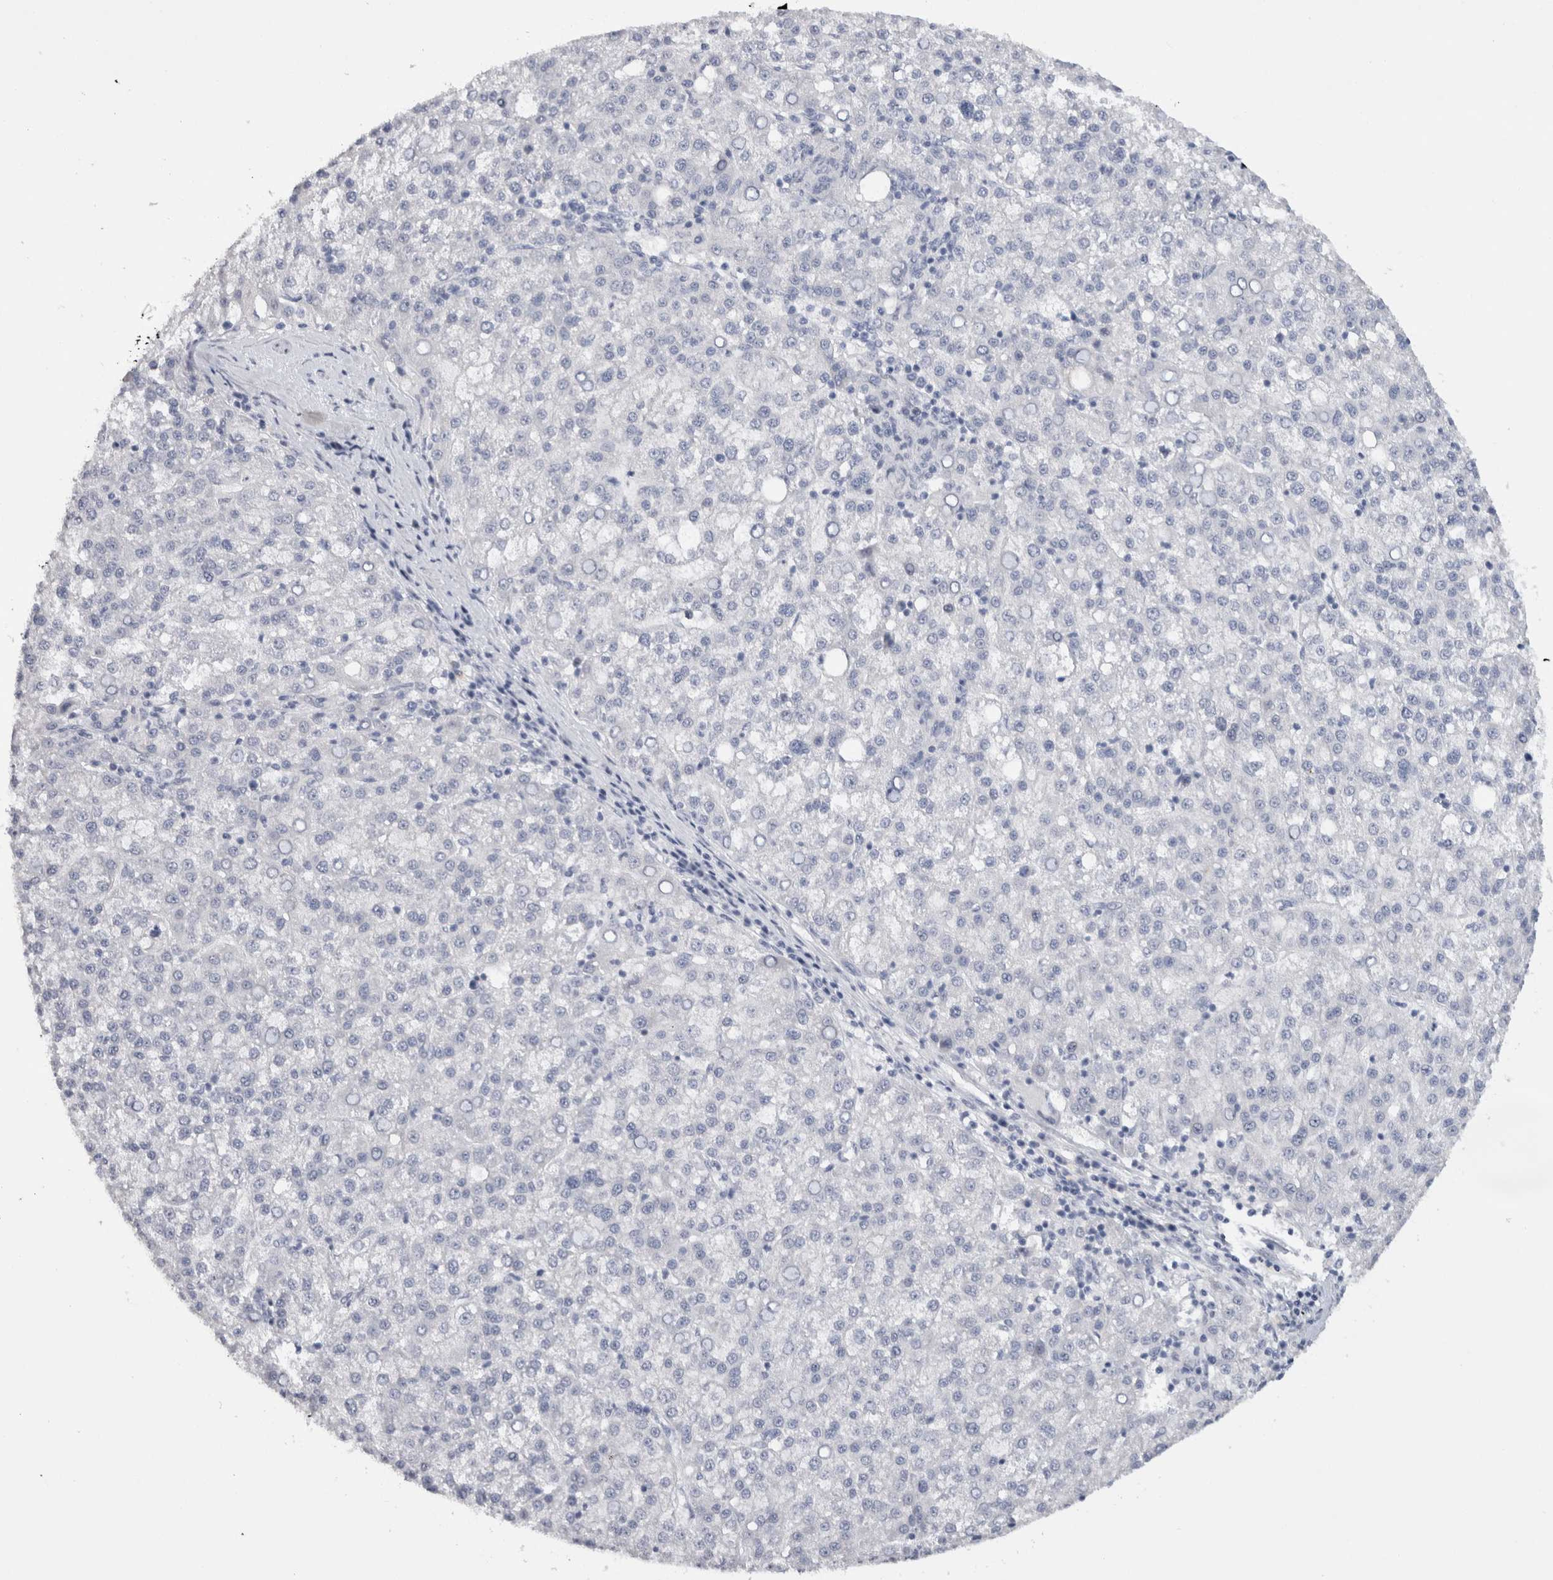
{"staining": {"intensity": "negative", "quantity": "none", "location": "none"}, "tissue": "liver cancer", "cell_type": "Tumor cells", "image_type": "cancer", "snomed": [{"axis": "morphology", "description": "Carcinoma, Hepatocellular, NOS"}, {"axis": "topography", "description": "Liver"}], "caption": "Tumor cells show no significant protein expression in liver cancer.", "gene": "TONSL", "patient": {"sex": "female", "age": 58}}